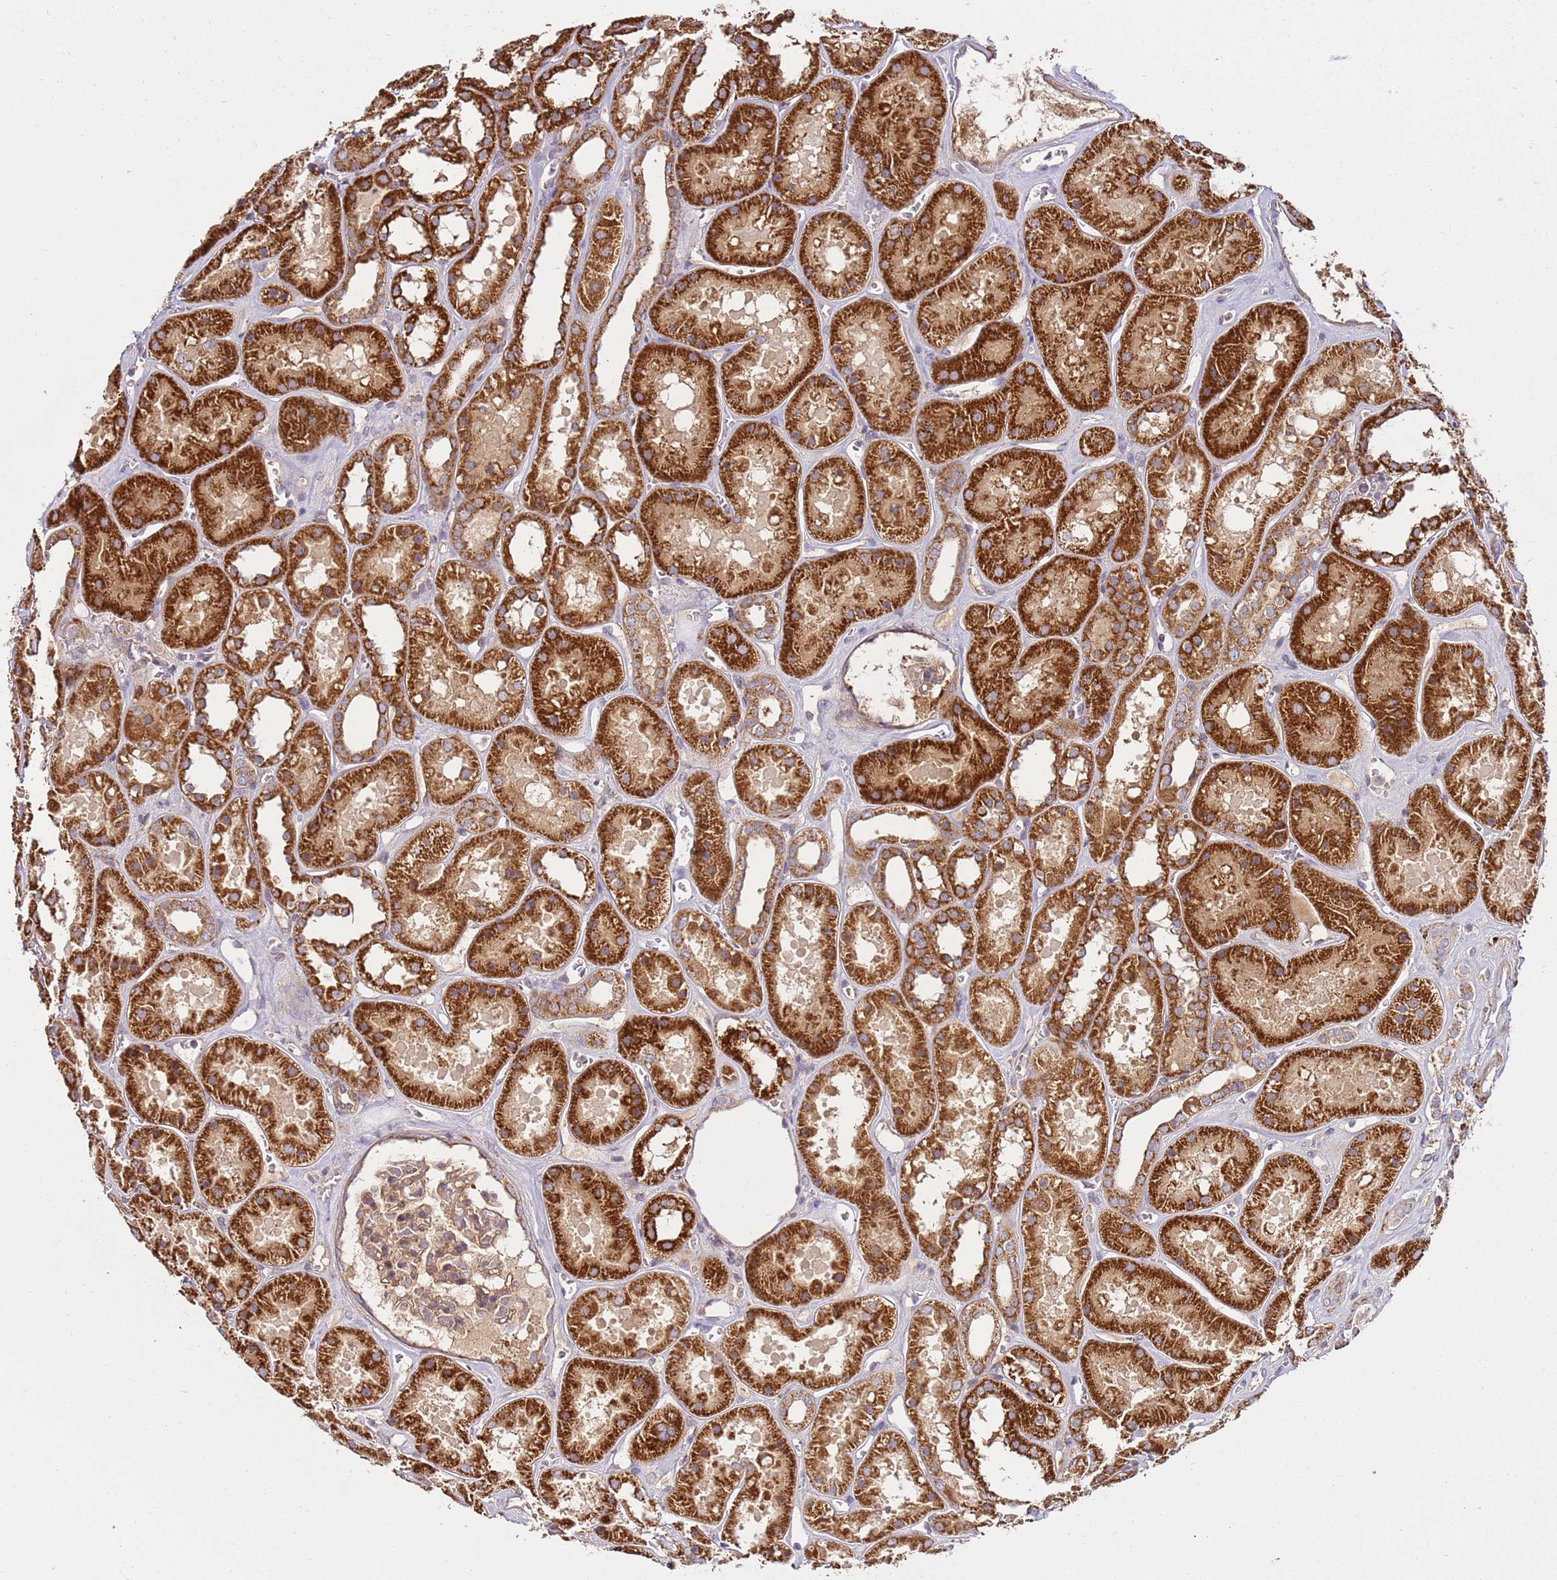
{"staining": {"intensity": "weak", "quantity": ">75%", "location": "cytoplasmic/membranous"}, "tissue": "kidney", "cell_type": "Cells in glomeruli", "image_type": "normal", "snomed": [{"axis": "morphology", "description": "Normal tissue, NOS"}, {"axis": "topography", "description": "Kidney"}], "caption": "Brown immunohistochemical staining in benign human kidney demonstrates weak cytoplasmic/membranous staining in about >75% of cells in glomeruli.", "gene": "KRTAP21", "patient": {"sex": "female", "age": 41}}